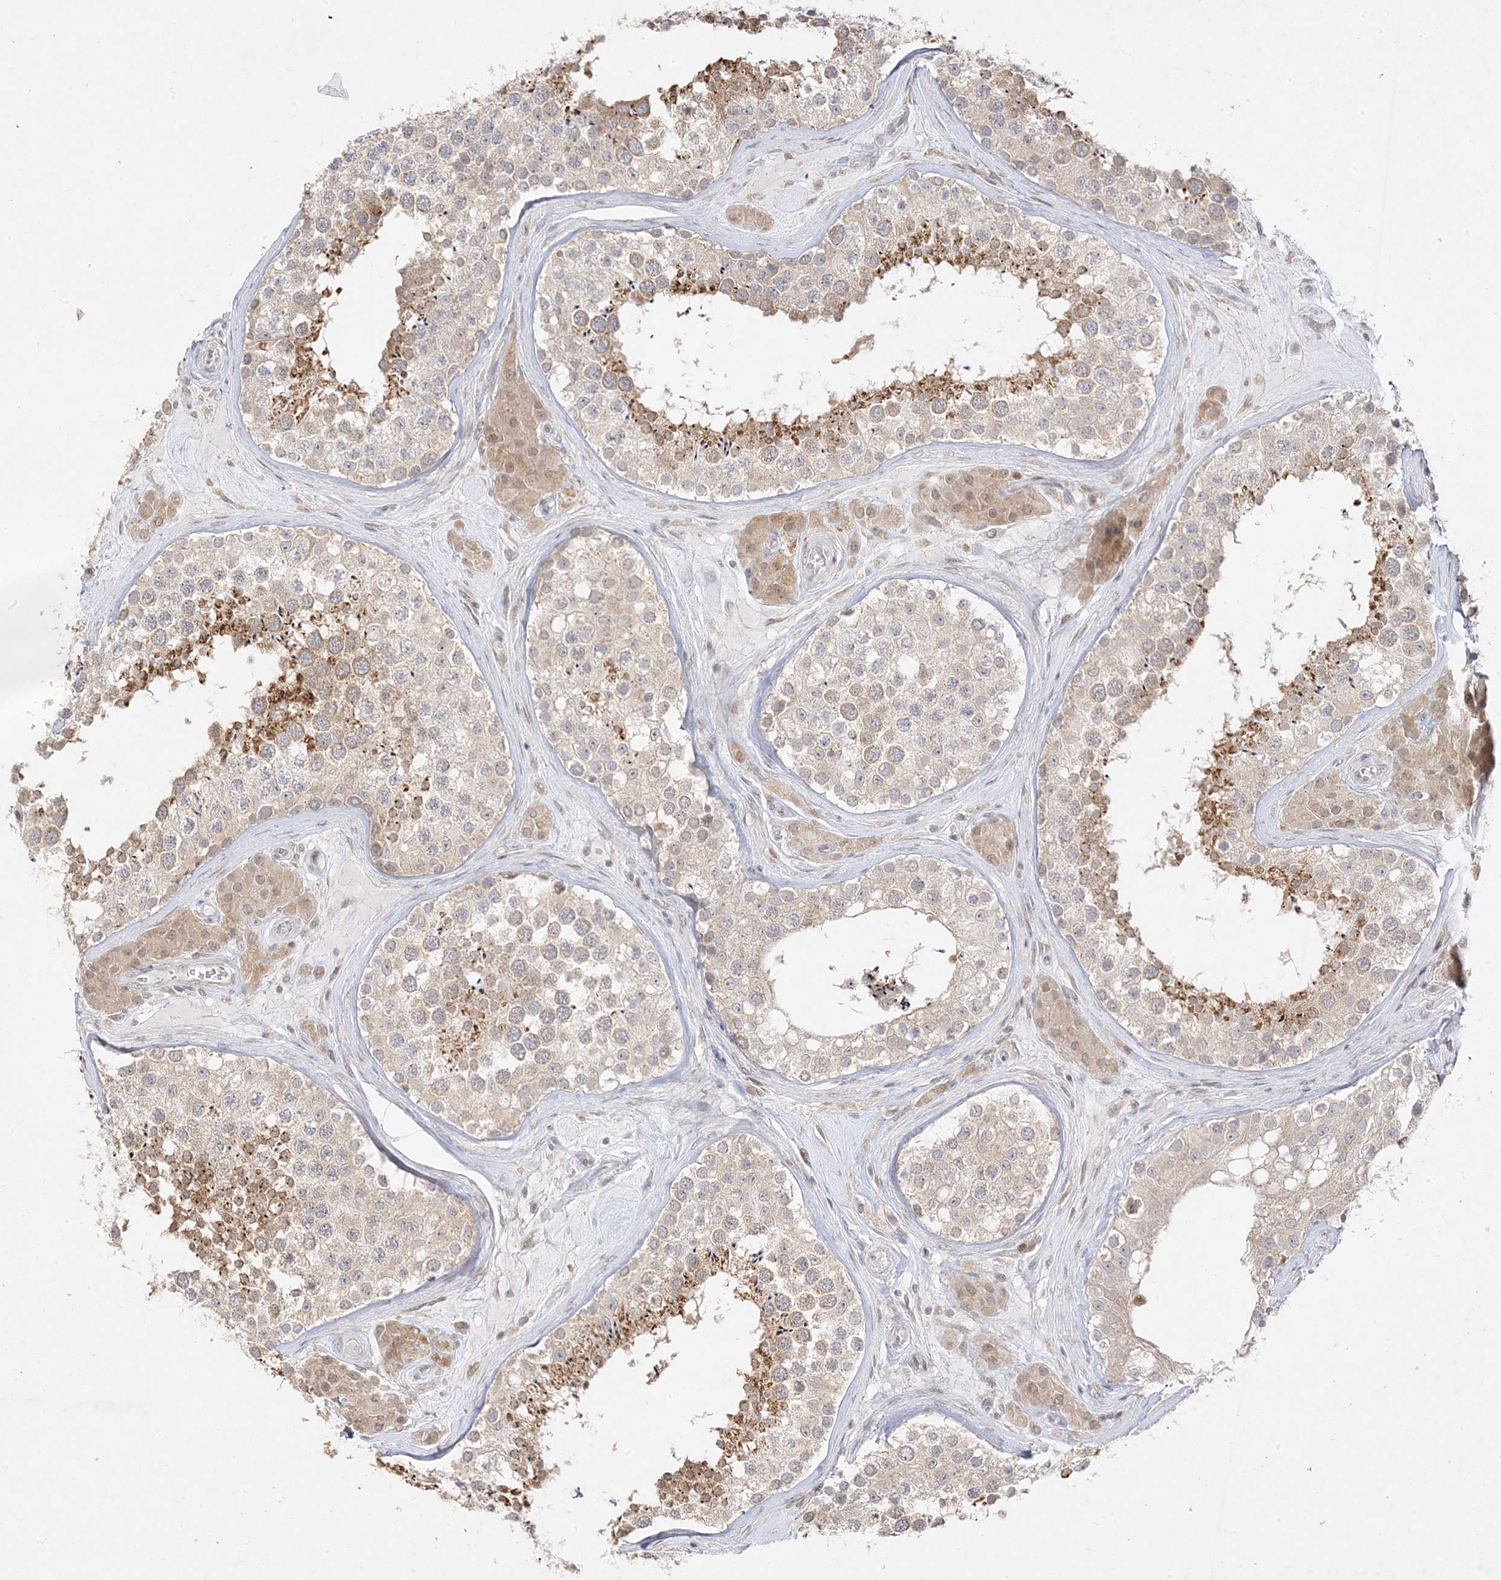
{"staining": {"intensity": "moderate", "quantity": ">75%", "location": "cytoplasmic/membranous"}, "tissue": "testis", "cell_type": "Cells in seminiferous ducts", "image_type": "normal", "snomed": [{"axis": "morphology", "description": "Normal tissue, NOS"}, {"axis": "topography", "description": "Testis"}], "caption": "Immunohistochemistry of unremarkable testis displays medium levels of moderate cytoplasmic/membranous staining in about >75% of cells in seminiferous ducts.", "gene": "C2CD2", "patient": {"sex": "male", "age": 46}}